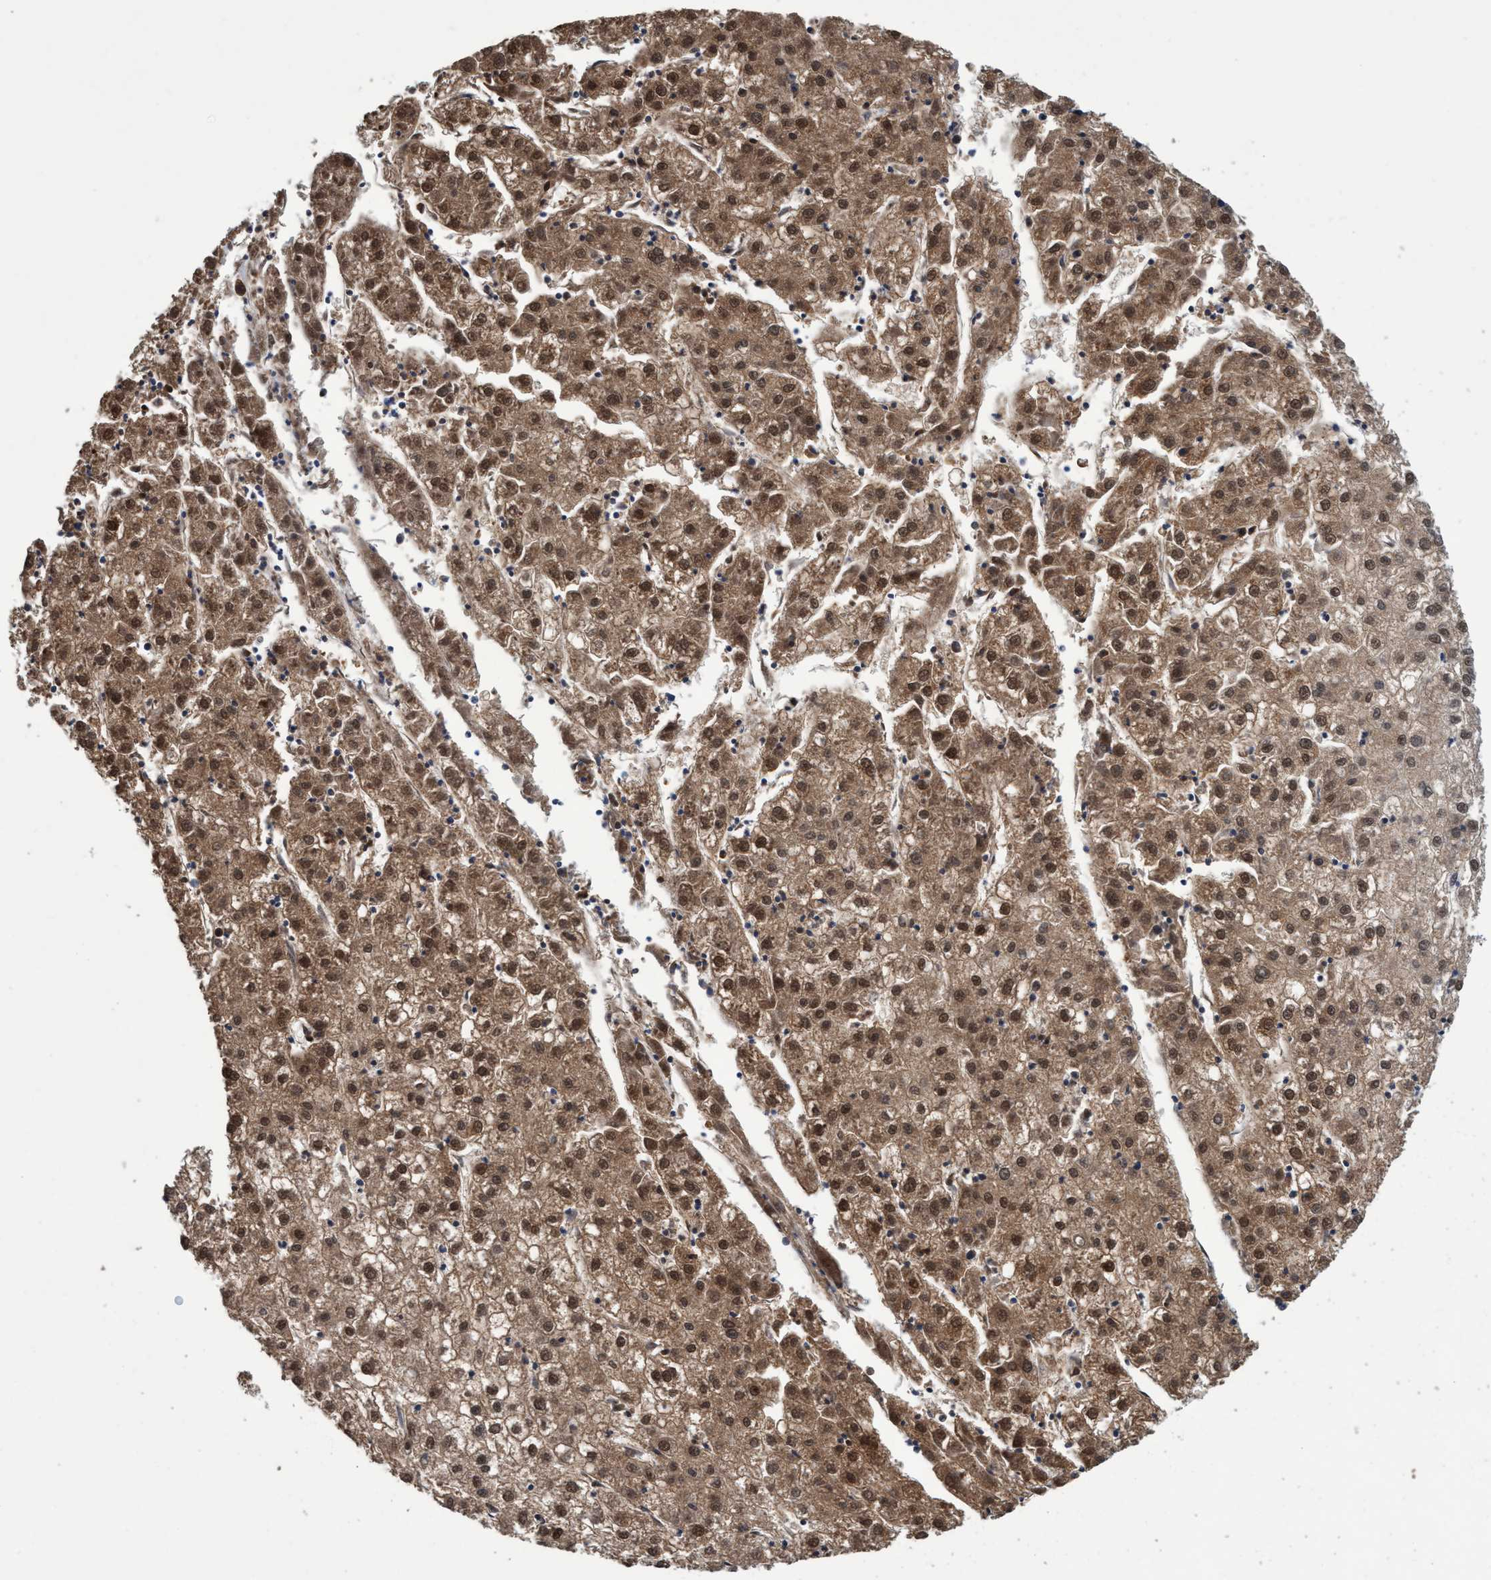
{"staining": {"intensity": "moderate", "quantity": ">75%", "location": "cytoplasmic/membranous,nuclear"}, "tissue": "liver cancer", "cell_type": "Tumor cells", "image_type": "cancer", "snomed": [{"axis": "morphology", "description": "Carcinoma, Hepatocellular, NOS"}, {"axis": "topography", "description": "Liver"}], "caption": "Protein staining by IHC demonstrates moderate cytoplasmic/membranous and nuclear staining in about >75% of tumor cells in hepatocellular carcinoma (liver).", "gene": "PSMD12", "patient": {"sex": "male", "age": 72}}